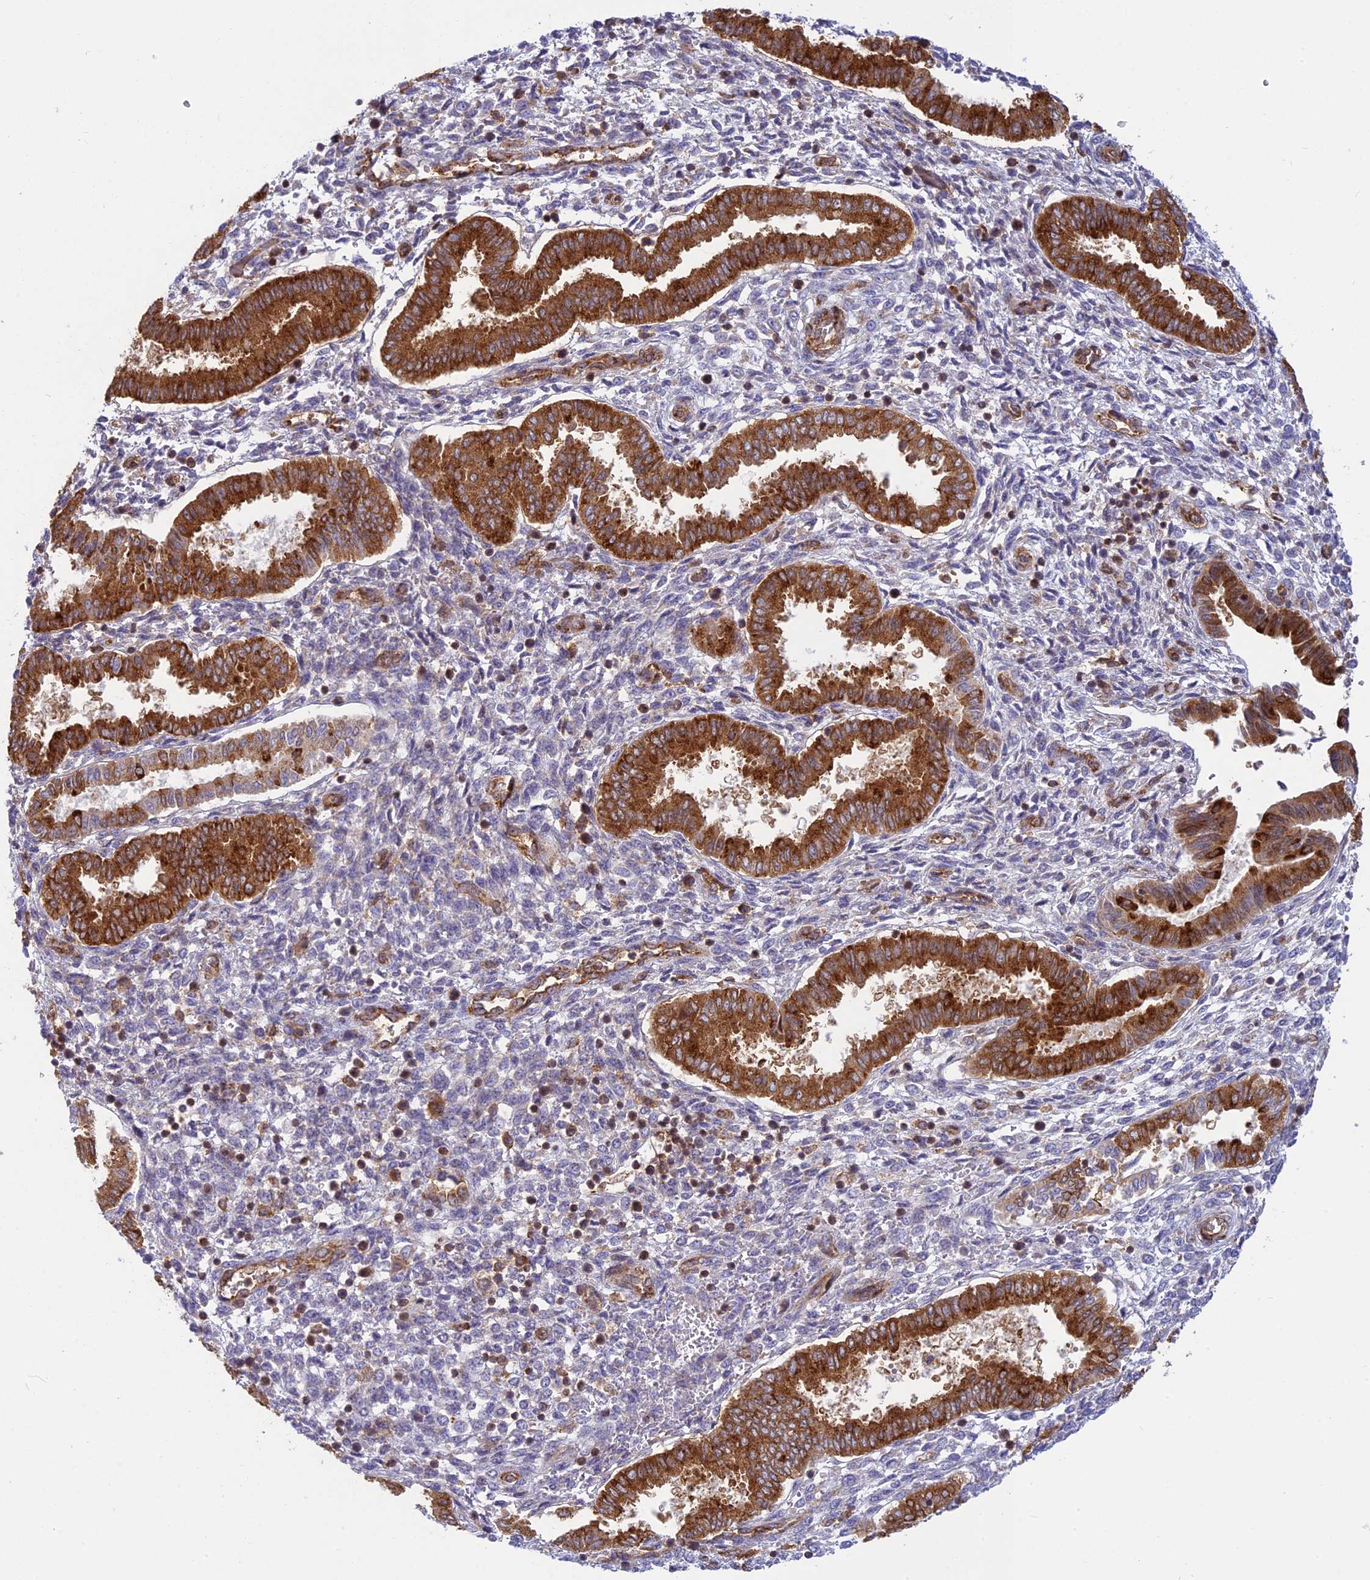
{"staining": {"intensity": "moderate", "quantity": "<25%", "location": "cytoplasmic/membranous"}, "tissue": "endometrium", "cell_type": "Cells in endometrial stroma", "image_type": "normal", "snomed": [{"axis": "morphology", "description": "Normal tissue, NOS"}, {"axis": "topography", "description": "Endometrium"}], "caption": "IHC of normal human endometrium displays low levels of moderate cytoplasmic/membranous staining in approximately <25% of cells in endometrial stroma.", "gene": "CLINT1", "patient": {"sex": "female", "age": 24}}